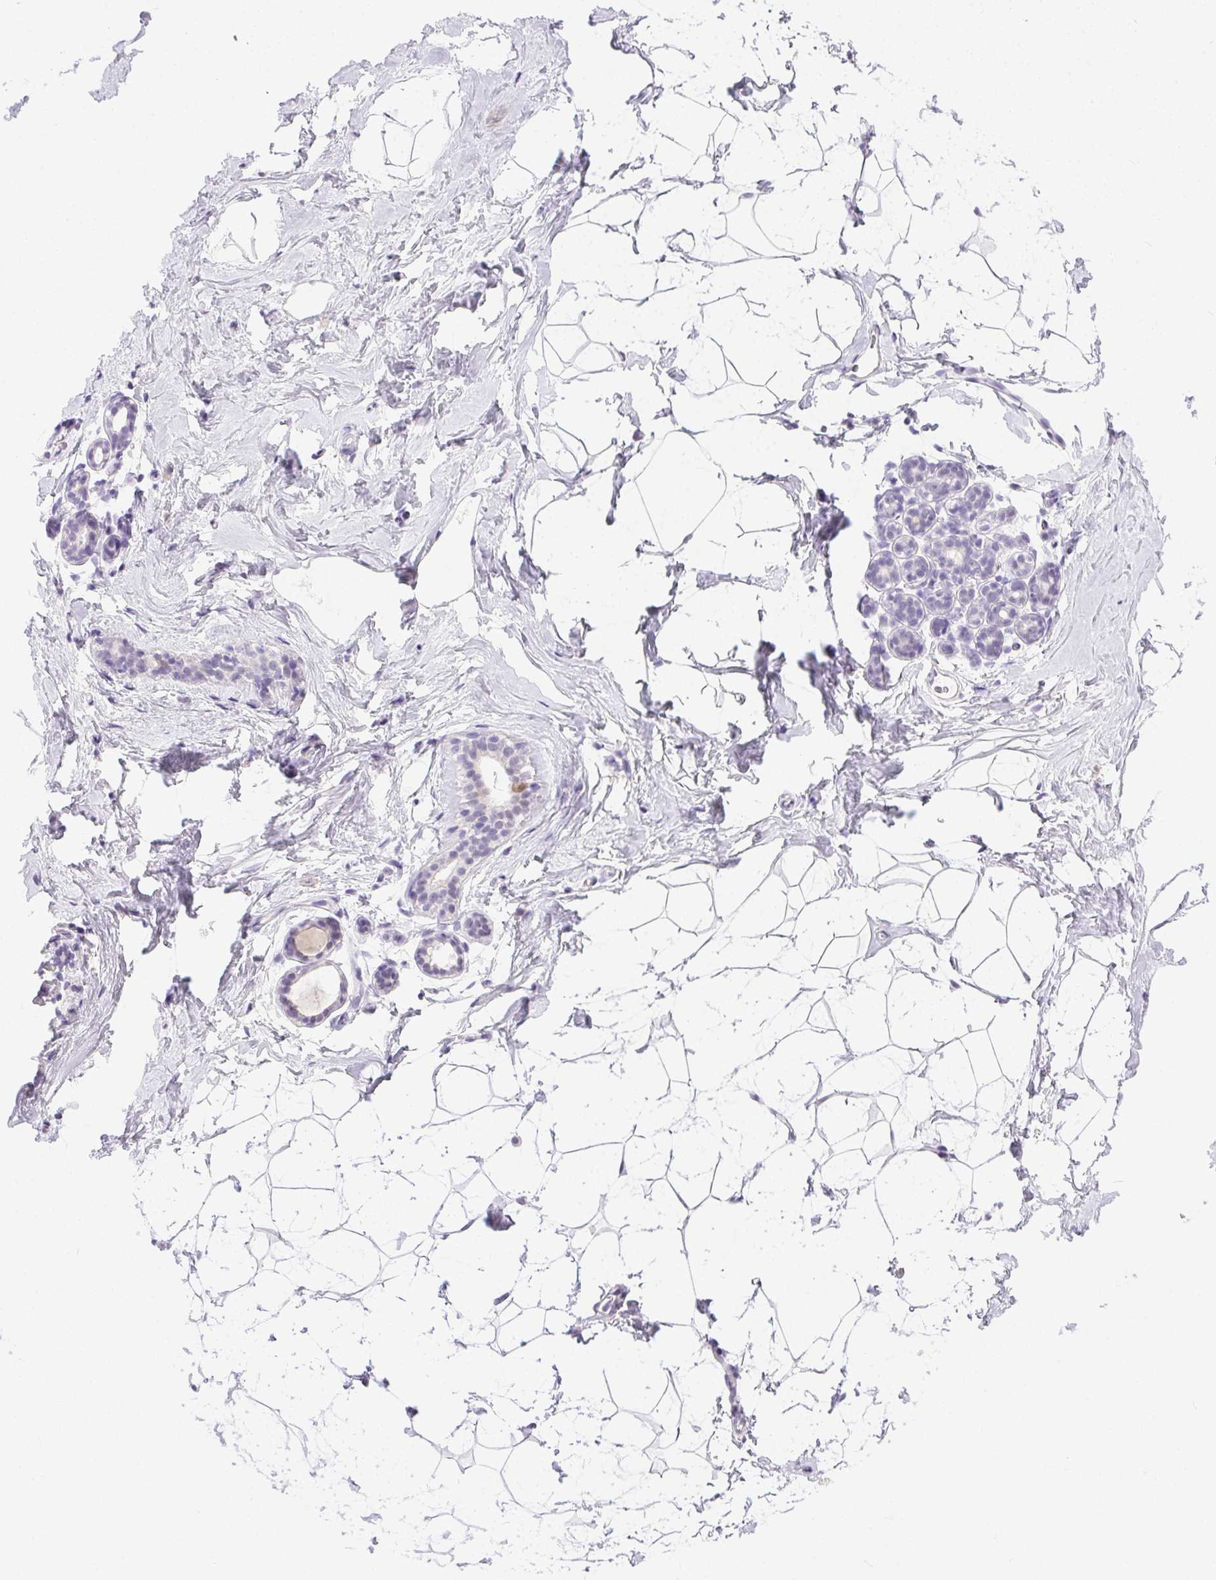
{"staining": {"intensity": "negative", "quantity": "none", "location": "none"}, "tissue": "breast", "cell_type": "Adipocytes", "image_type": "normal", "snomed": [{"axis": "morphology", "description": "Normal tissue, NOS"}, {"axis": "topography", "description": "Breast"}], "caption": "High power microscopy photomicrograph of an immunohistochemistry (IHC) image of normal breast, revealing no significant positivity in adipocytes. The staining is performed using DAB brown chromogen with nuclei counter-stained in using hematoxylin.", "gene": "C20orf85", "patient": {"sex": "female", "age": 32}}